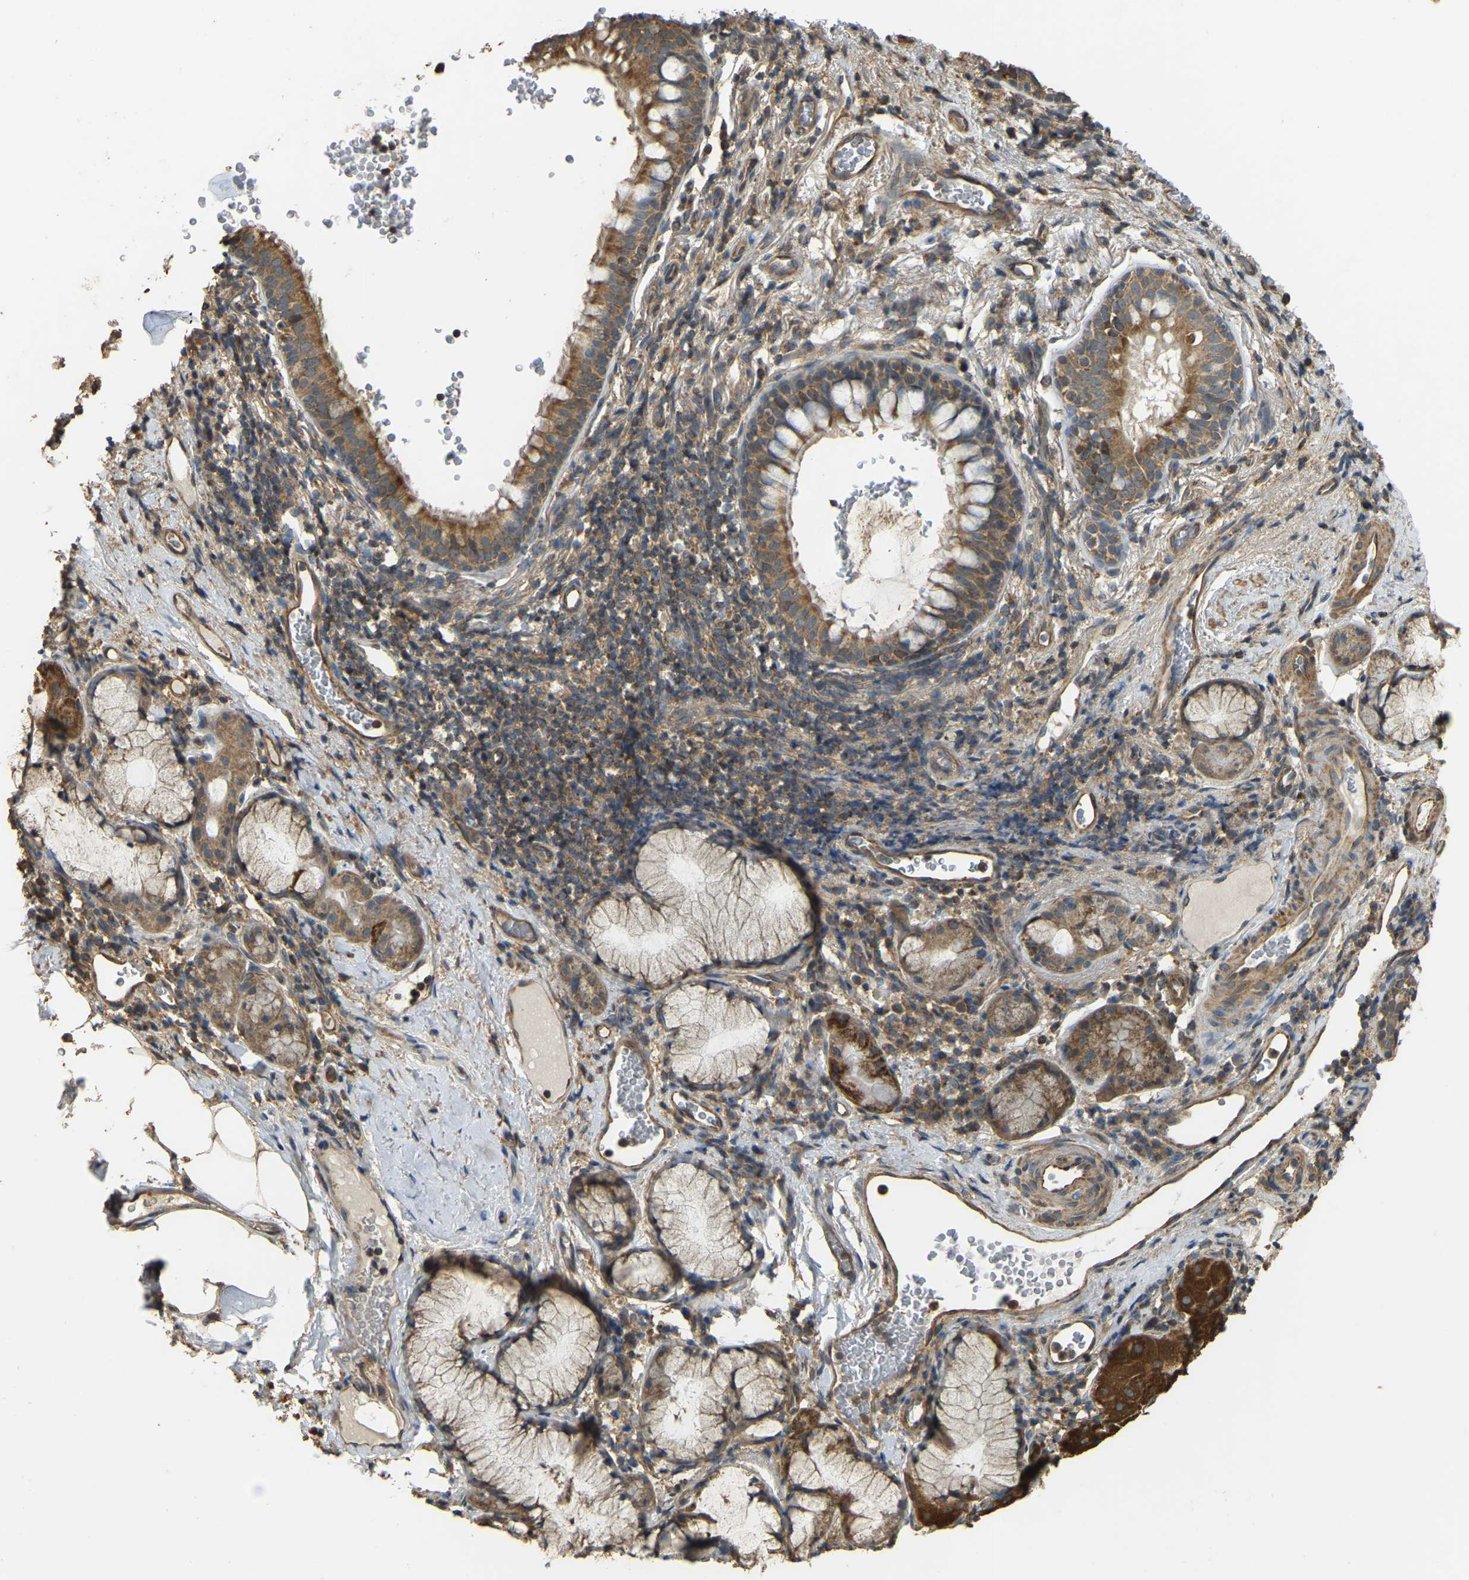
{"staining": {"intensity": "moderate", "quantity": ">75%", "location": "cytoplasmic/membranous"}, "tissue": "bronchus", "cell_type": "Respiratory epithelial cells", "image_type": "normal", "snomed": [{"axis": "morphology", "description": "Normal tissue, NOS"}, {"axis": "morphology", "description": "Inflammation, NOS"}, {"axis": "topography", "description": "Cartilage tissue"}, {"axis": "topography", "description": "Bronchus"}], "caption": "Bronchus stained with immunohistochemistry (IHC) displays moderate cytoplasmic/membranous expression in about >75% of respiratory epithelial cells. (IHC, brightfield microscopy, high magnification).", "gene": "GNG2", "patient": {"sex": "male", "age": 77}}